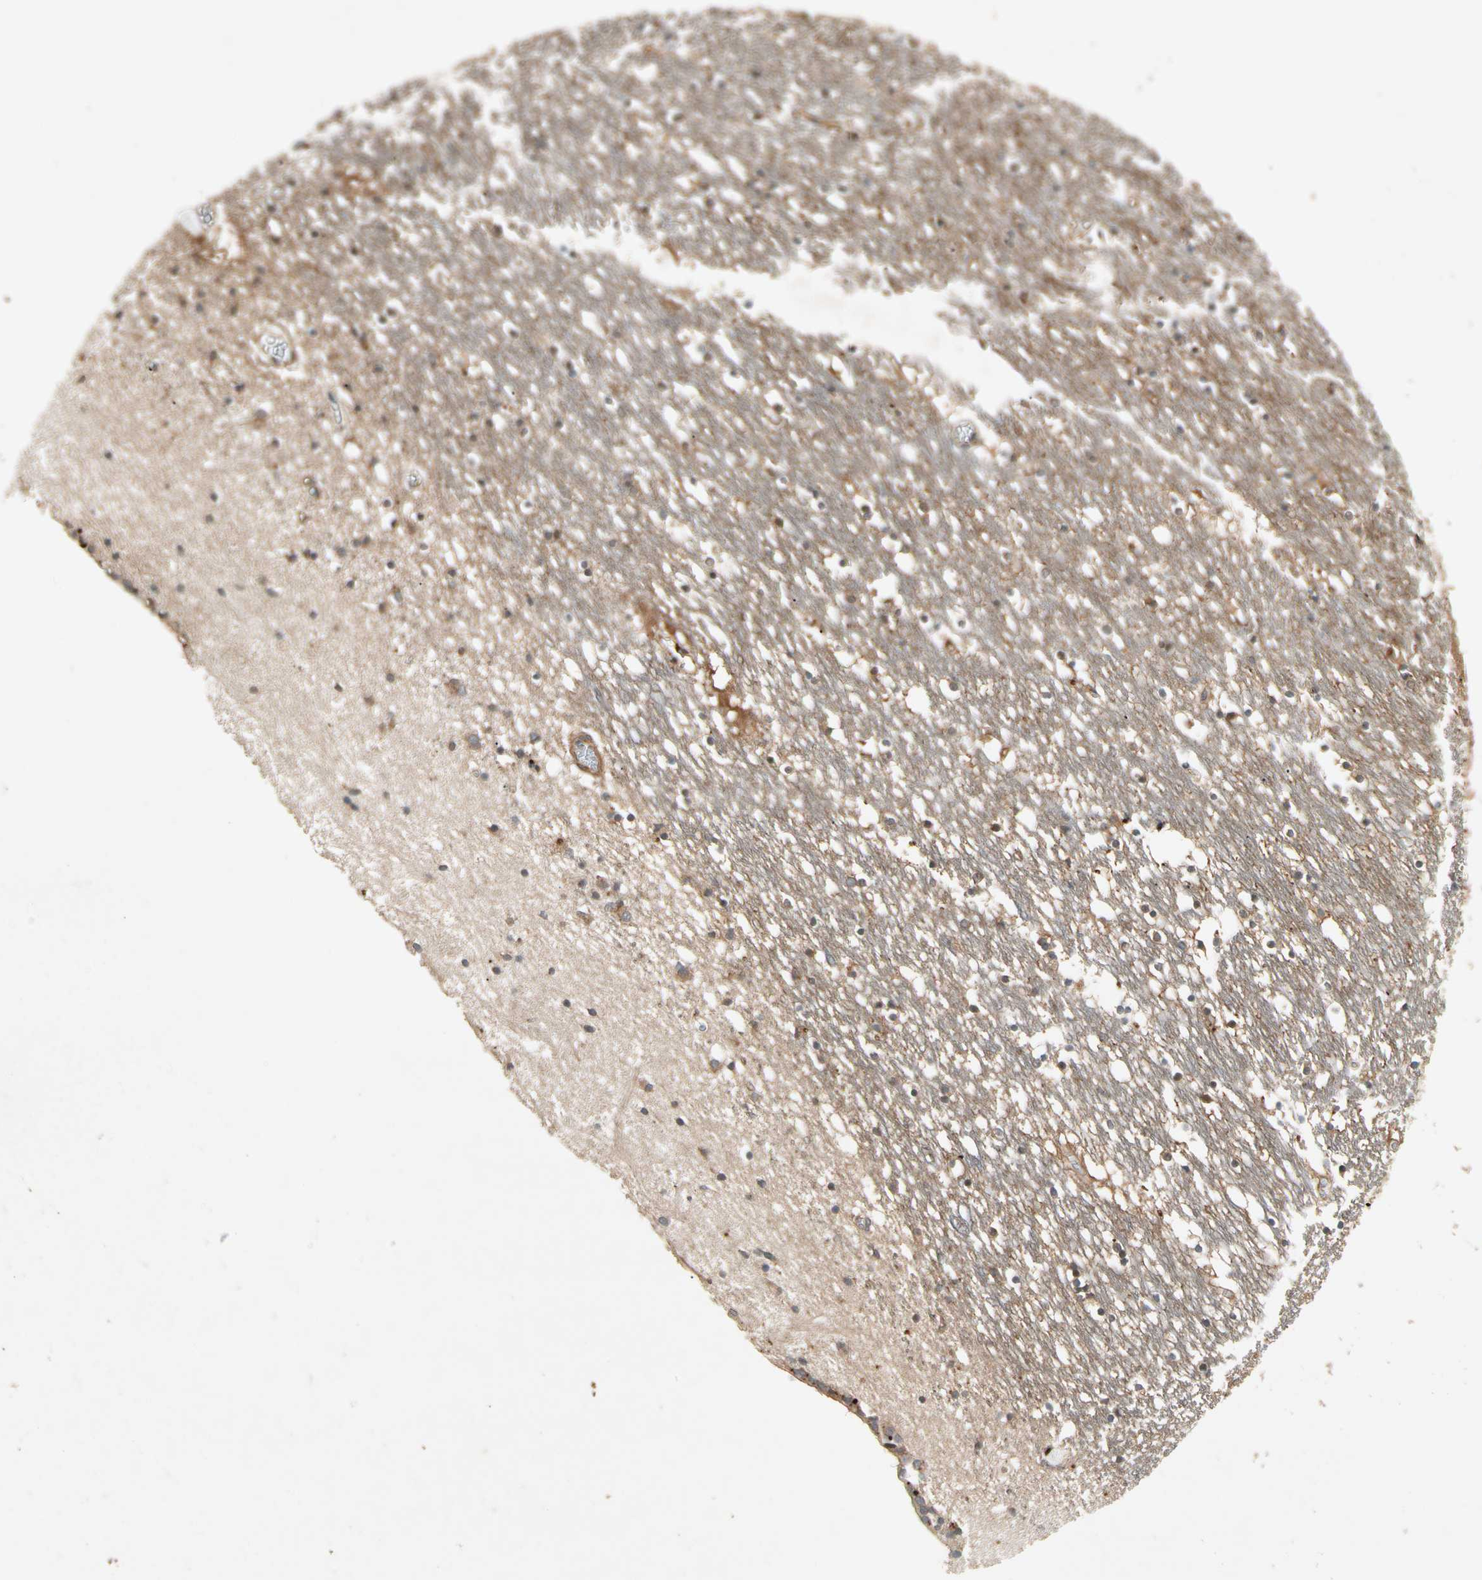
{"staining": {"intensity": "moderate", "quantity": "25%-75%", "location": "cytoplasmic/membranous"}, "tissue": "caudate", "cell_type": "Glial cells", "image_type": "normal", "snomed": [{"axis": "morphology", "description": "Normal tissue, NOS"}, {"axis": "topography", "description": "Lateral ventricle wall"}], "caption": "Moderate cytoplasmic/membranous protein staining is seen in approximately 25%-75% of glial cells in caudate. The staining is performed using DAB (3,3'-diaminobenzidine) brown chromogen to label protein expression. The nuclei are counter-stained blue using hematoxylin.", "gene": "ROCK2", "patient": {"sex": "male", "age": 45}}